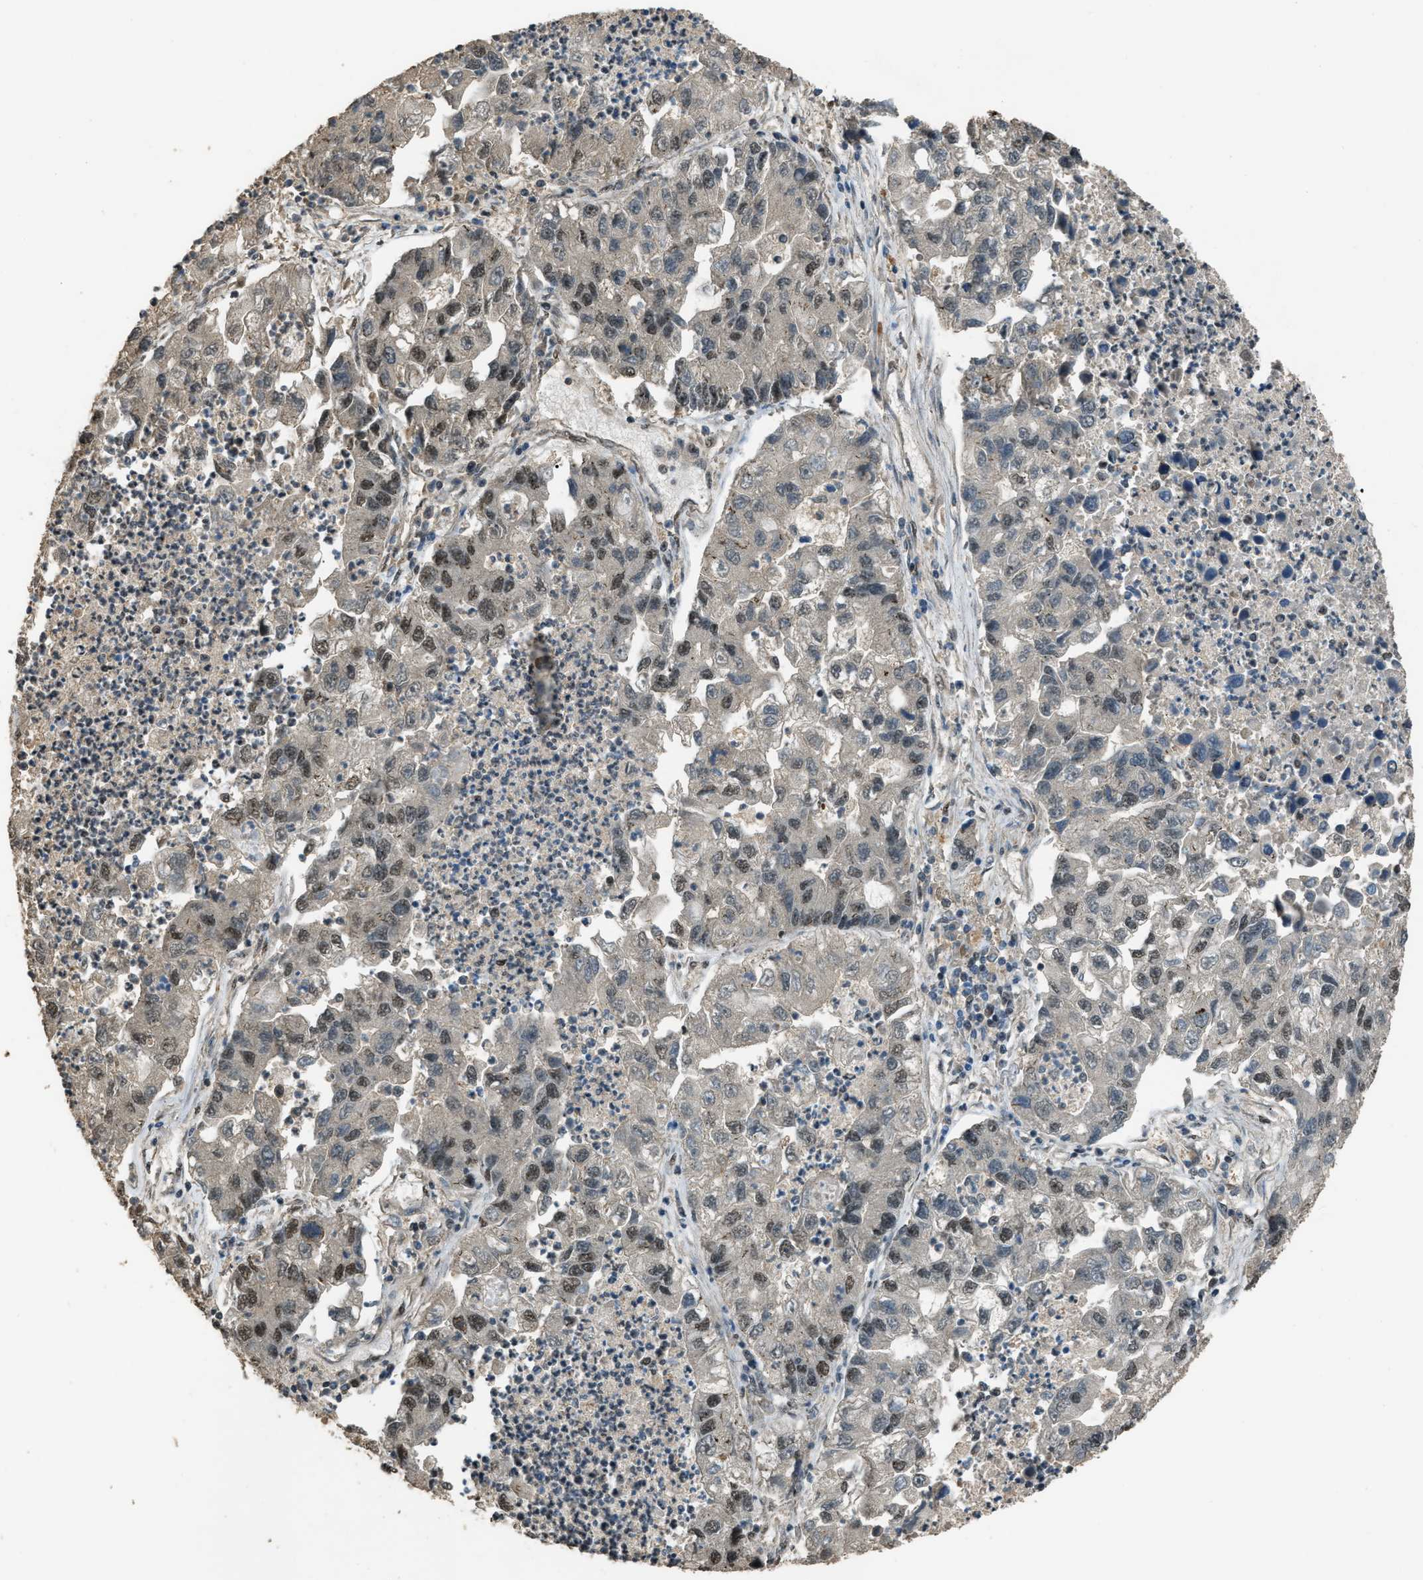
{"staining": {"intensity": "moderate", "quantity": ">75%", "location": "nuclear"}, "tissue": "lung cancer", "cell_type": "Tumor cells", "image_type": "cancer", "snomed": [{"axis": "morphology", "description": "Adenocarcinoma, NOS"}, {"axis": "topography", "description": "Lung"}], "caption": "Immunohistochemical staining of lung adenocarcinoma reveals moderate nuclear protein staining in approximately >75% of tumor cells. (DAB = brown stain, brightfield microscopy at high magnification).", "gene": "SERTAD2", "patient": {"sex": "female", "age": 51}}